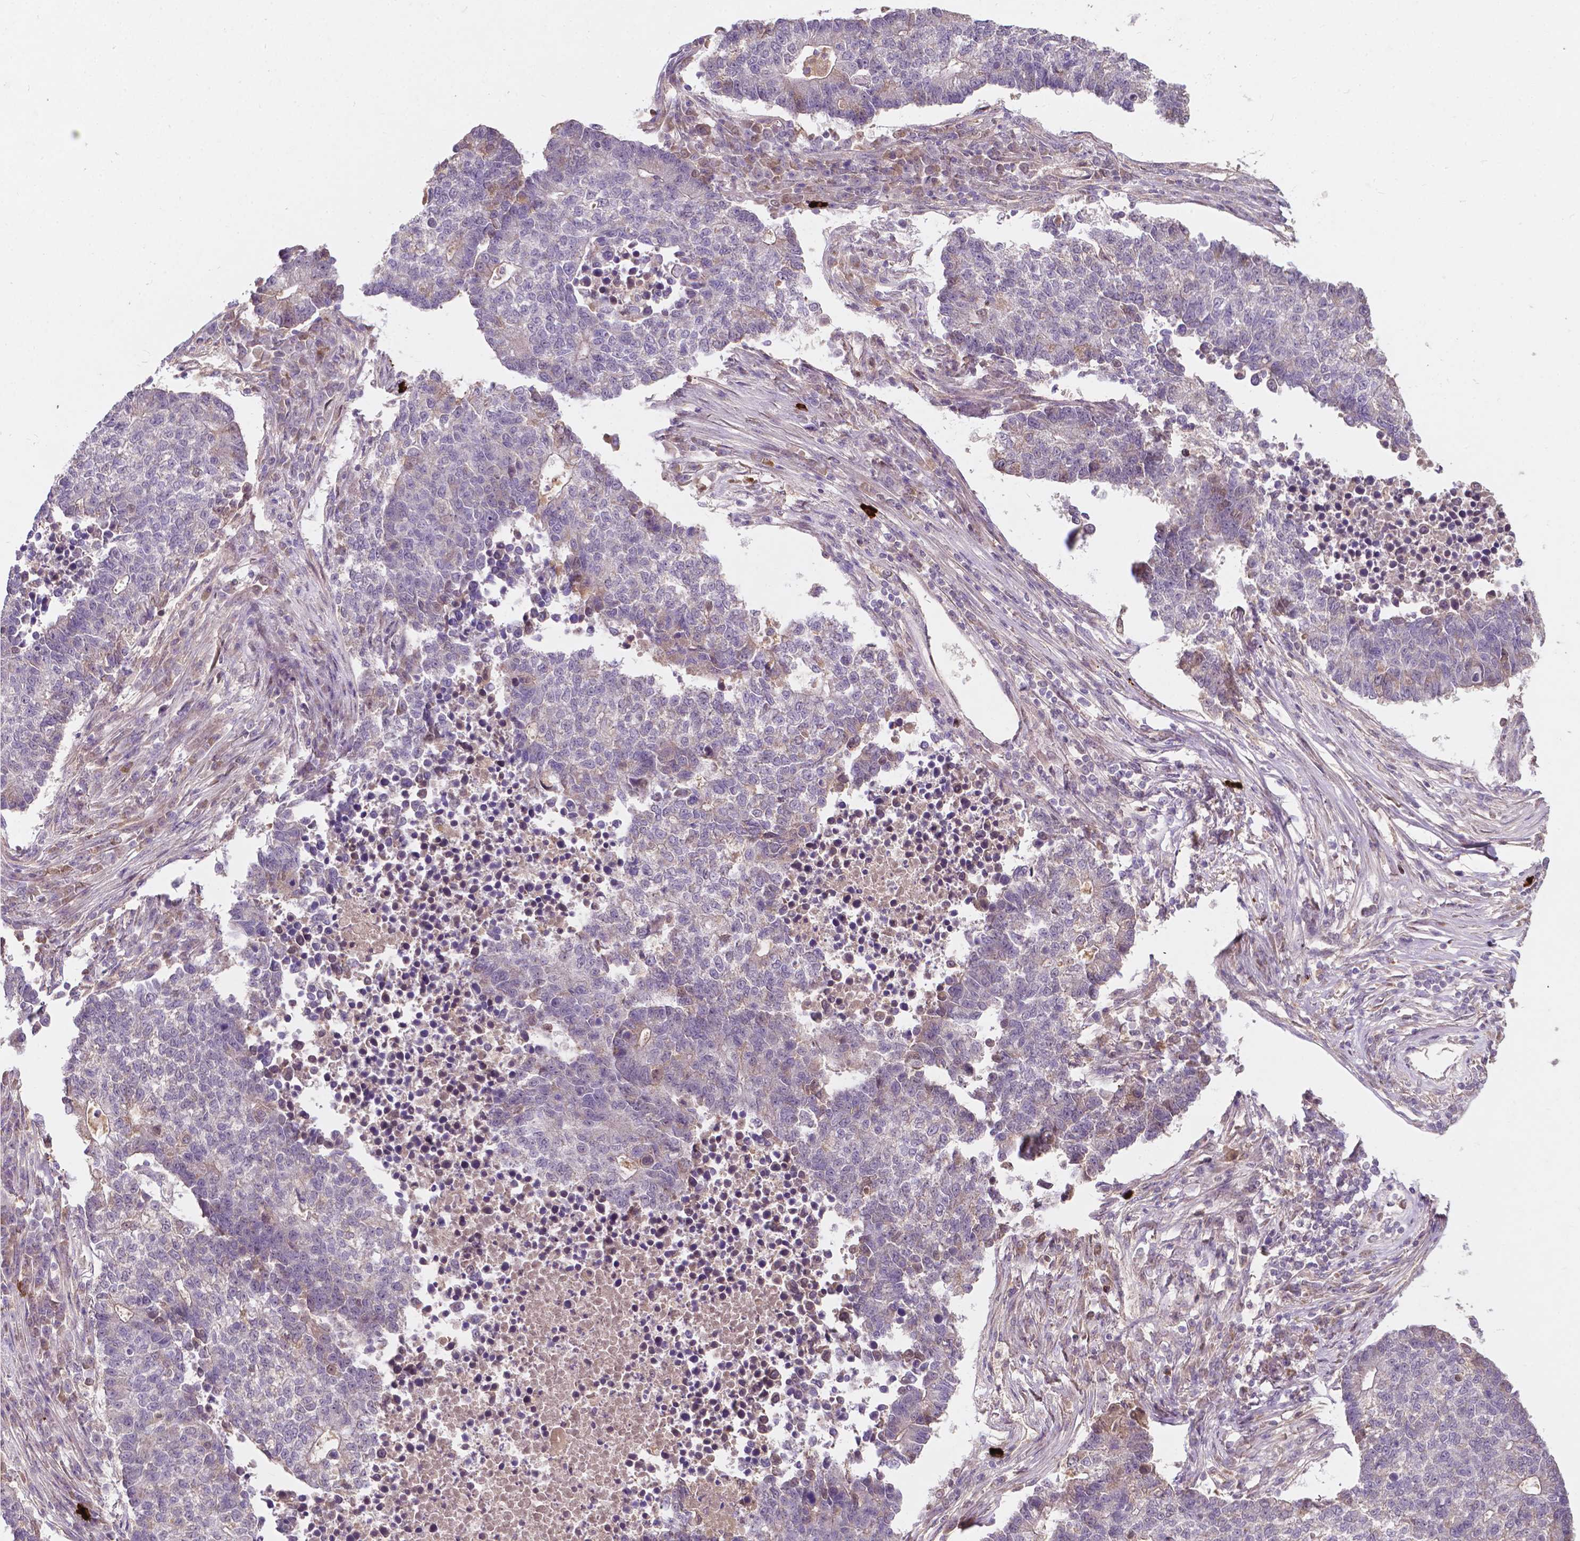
{"staining": {"intensity": "weak", "quantity": "<25%", "location": "cytoplasmic/membranous"}, "tissue": "lung cancer", "cell_type": "Tumor cells", "image_type": "cancer", "snomed": [{"axis": "morphology", "description": "Adenocarcinoma, NOS"}, {"axis": "topography", "description": "Lung"}], "caption": "The image demonstrates no staining of tumor cells in lung adenocarcinoma.", "gene": "DUSP16", "patient": {"sex": "male", "age": 57}}